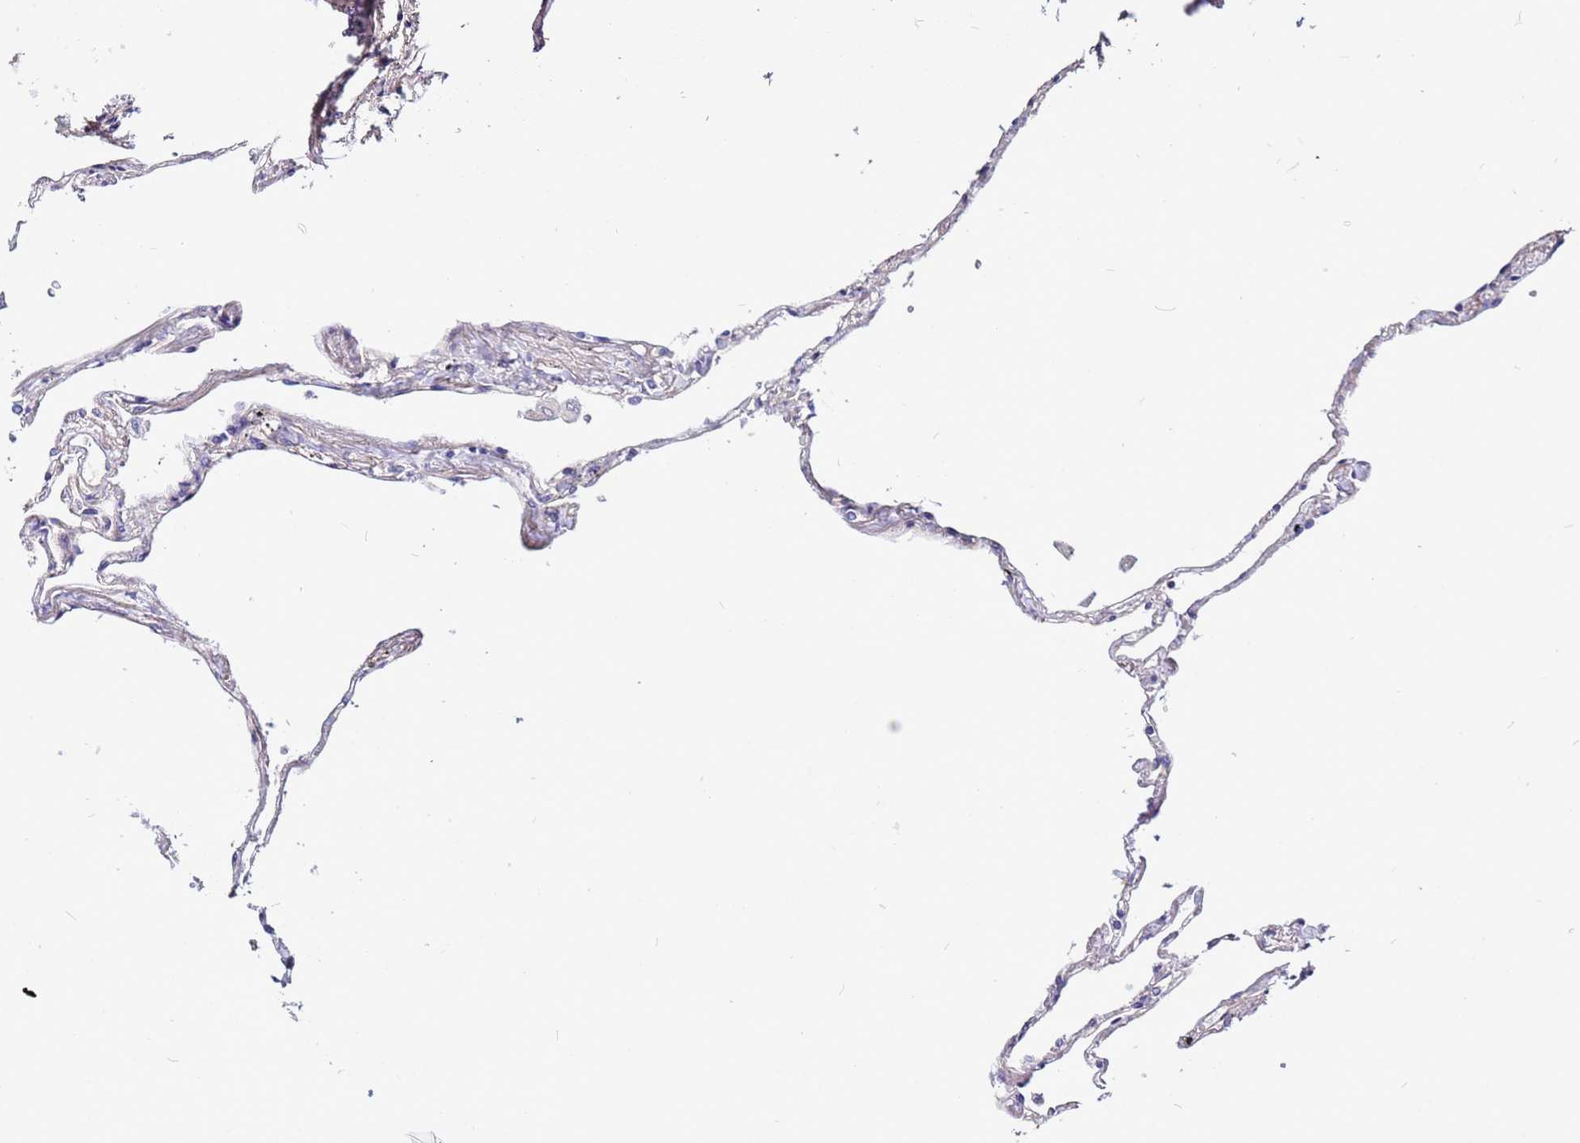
{"staining": {"intensity": "moderate", "quantity": "25%-75%", "location": "cytoplasmic/membranous"}, "tissue": "lung", "cell_type": "Alveolar cells", "image_type": "normal", "snomed": [{"axis": "morphology", "description": "Normal tissue, NOS"}, {"axis": "topography", "description": "Lung"}], "caption": "Immunohistochemical staining of benign lung reveals 25%-75% levels of moderate cytoplasmic/membranous protein expression in about 25%-75% of alveolar cells. The protein is shown in brown color, while the nuclei are stained blue.", "gene": "STK38L", "patient": {"sex": "female", "age": 67}}